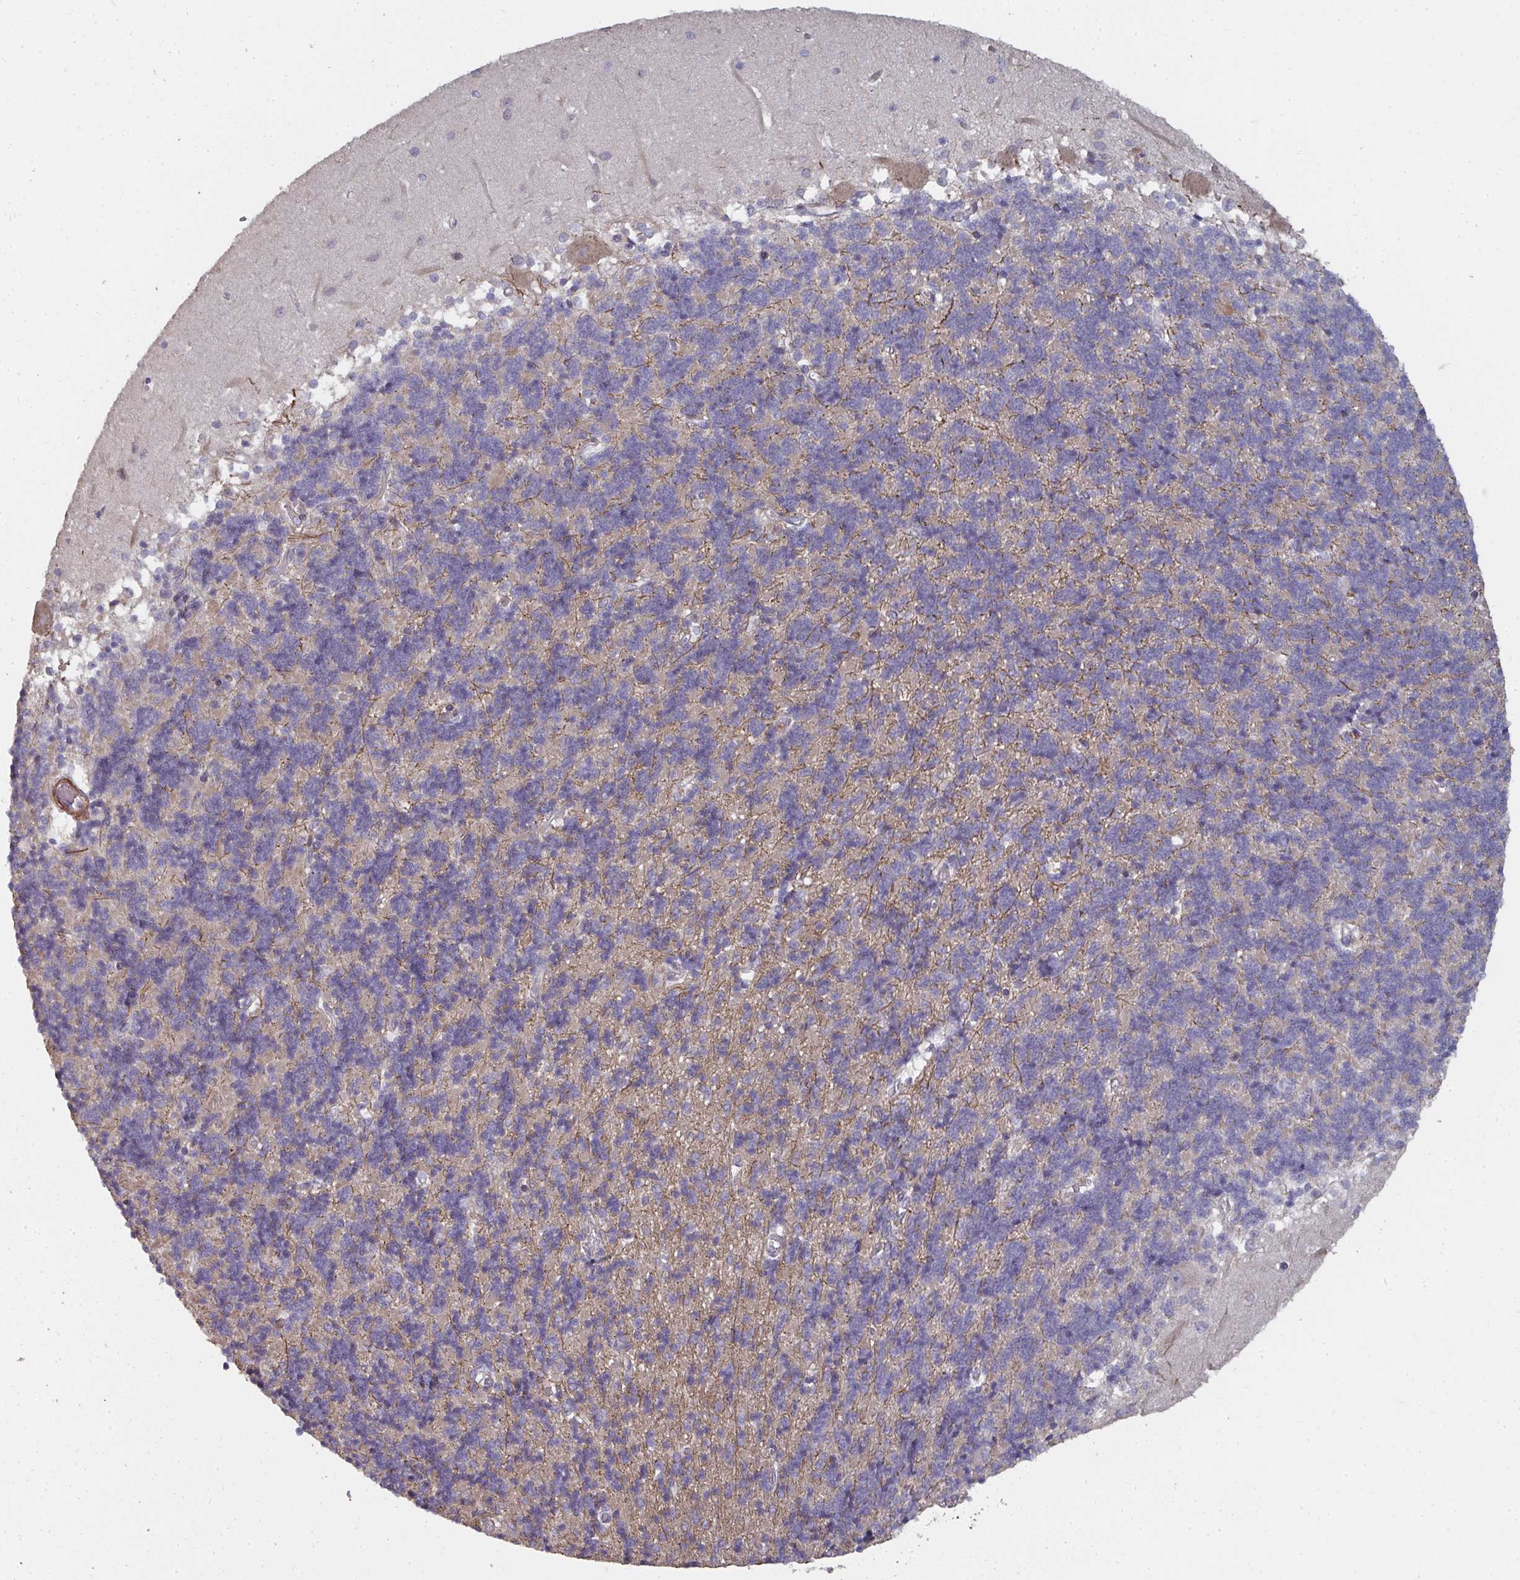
{"staining": {"intensity": "negative", "quantity": "none", "location": "none"}, "tissue": "cerebellum", "cell_type": "Cells in granular layer", "image_type": "normal", "snomed": [{"axis": "morphology", "description": "Normal tissue, NOS"}, {"axis": "topography", "description": "Cerebellum"}], "caption": "High power microscopy photomicrograph of an IHC image of benign cerebellum, revealing no significant positivity in cells in granular layer.", "gene": "ZFYVE28", "patient": {"sex": "male", "age": 37}}